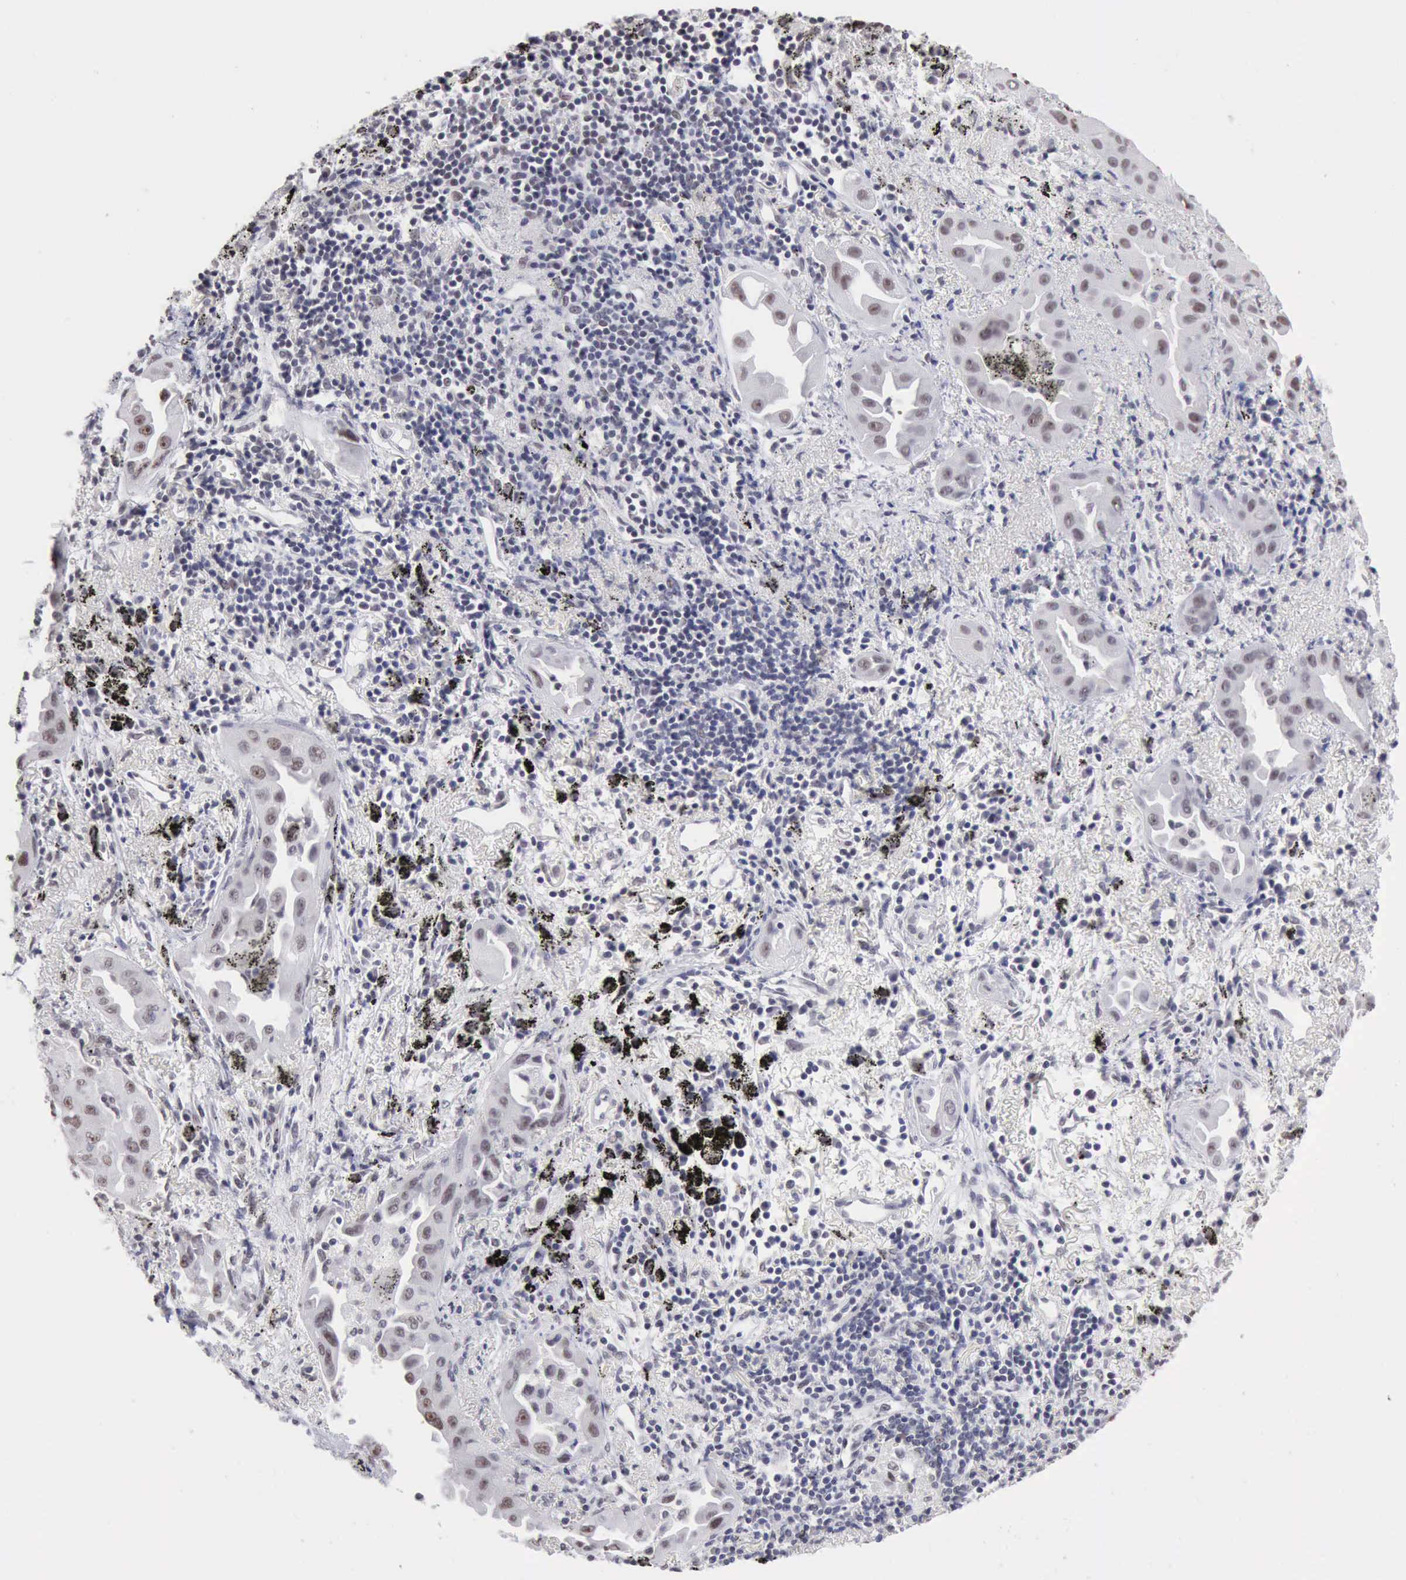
{"staining": {"intensity": "weak", "quantity": "<25%", "location": "nuclear"}, "tissue": "lung cancer", "cell_type": "Tumor cells", "image_type": "cancer", "snomed": [{"axis": "morphology", "description": "Adenocarcinoma, NOS"}, {"axis": "topography", "description": "Lung"}], "caption": "DAB immunohistochemical staining of human adenocarcinoma (lung) displays no significant positivity in tumor cells.", "gene": "TAF1", "patient": {"sex": "male", "age": 68}}